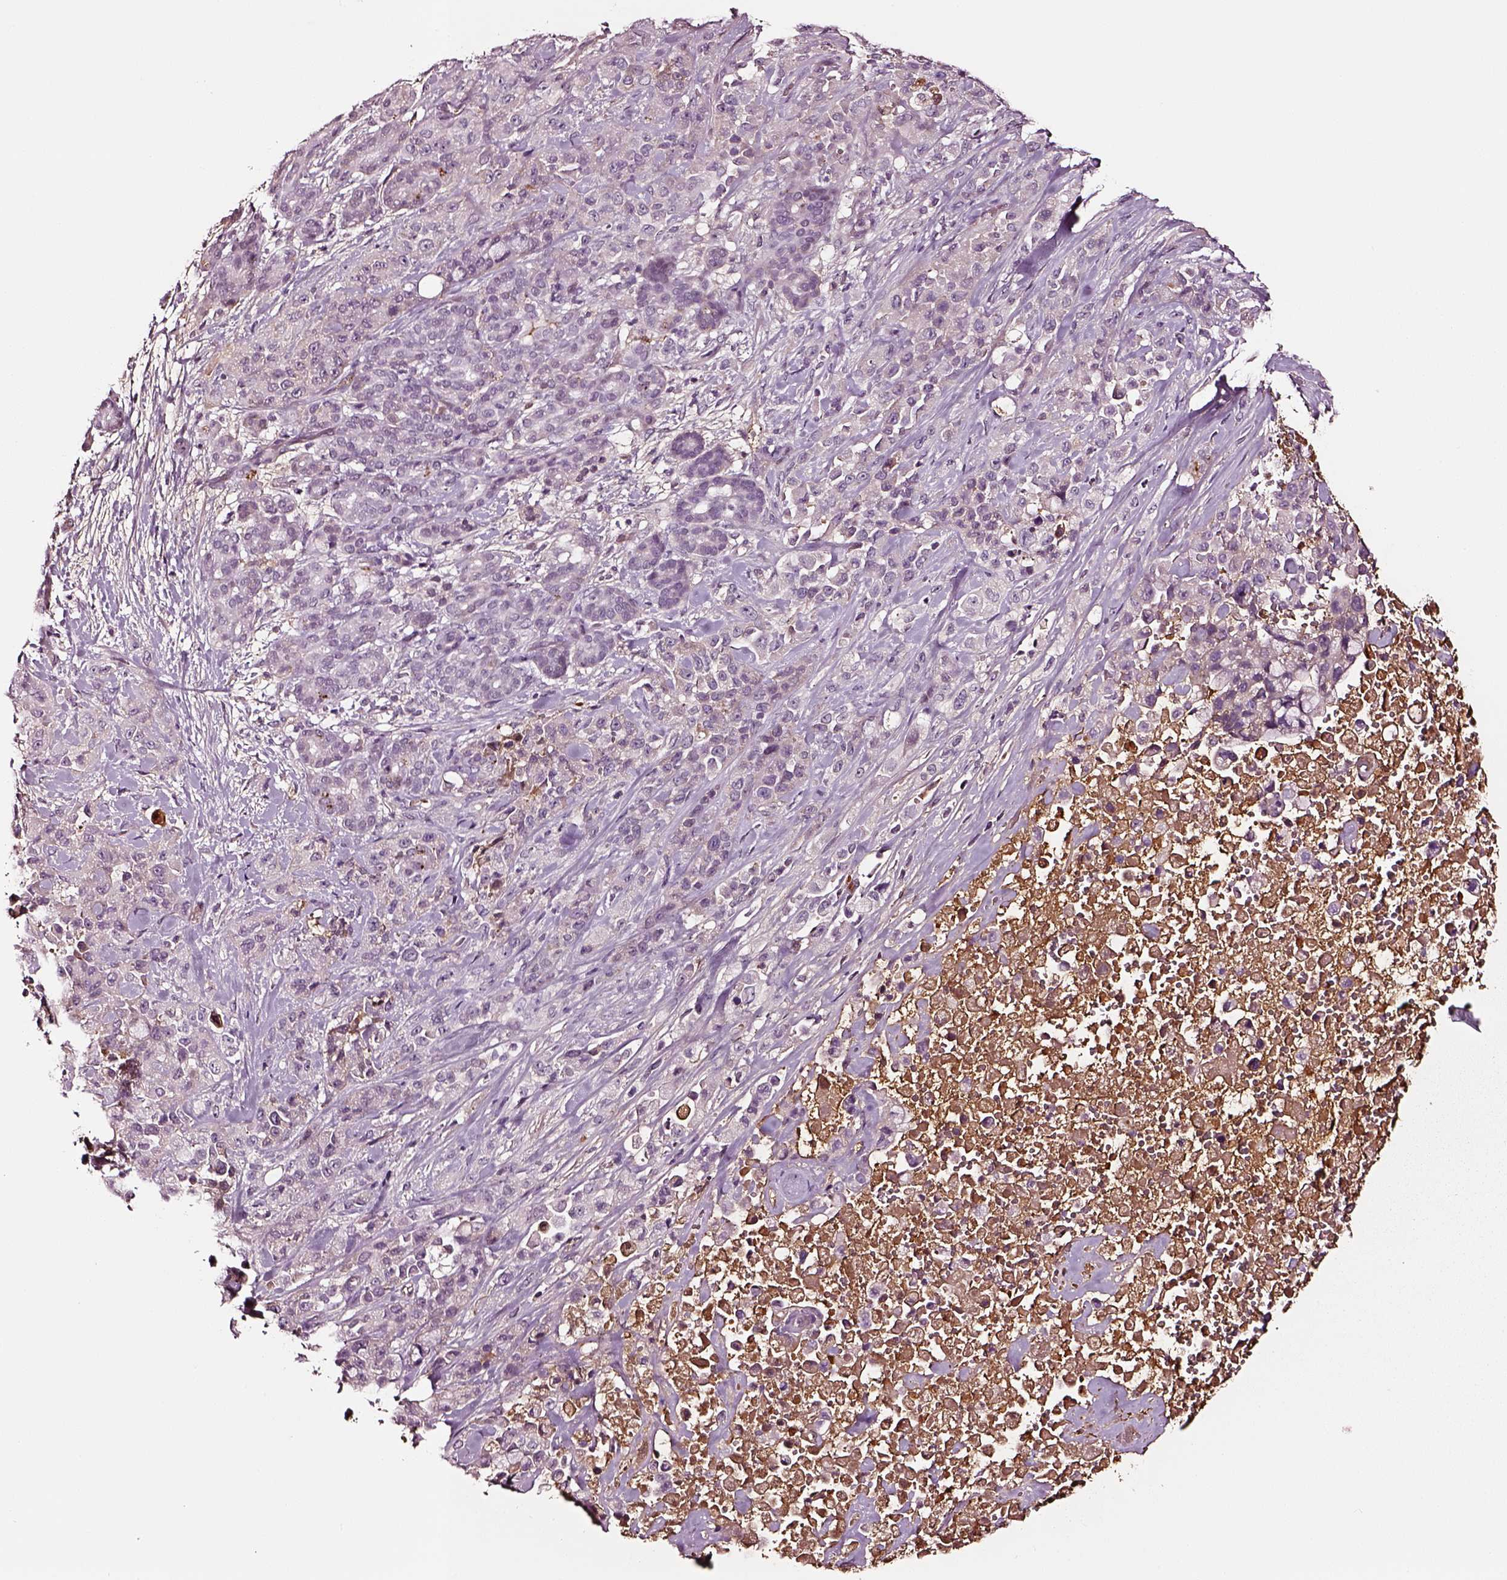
{"staining": {"intensity": "negative", "quantity": "none", "location": "none"}, "tissue": "pancreatic cancer", "cell_type": "Tumor cells", "image_type": "cancer", "snomed": [{"axis": "morphology", "description": "Adenocarcinoma, NOS"}, {"axis": "topography", "description": "Pancreas"}], "caption": "Pancreatic cancer (adenocarcinoma) was stained to show a protein in brown. There is no significant positivity in tumor cells.", "gene": "TF", "patient": {"sex": "male", "age": 44}}